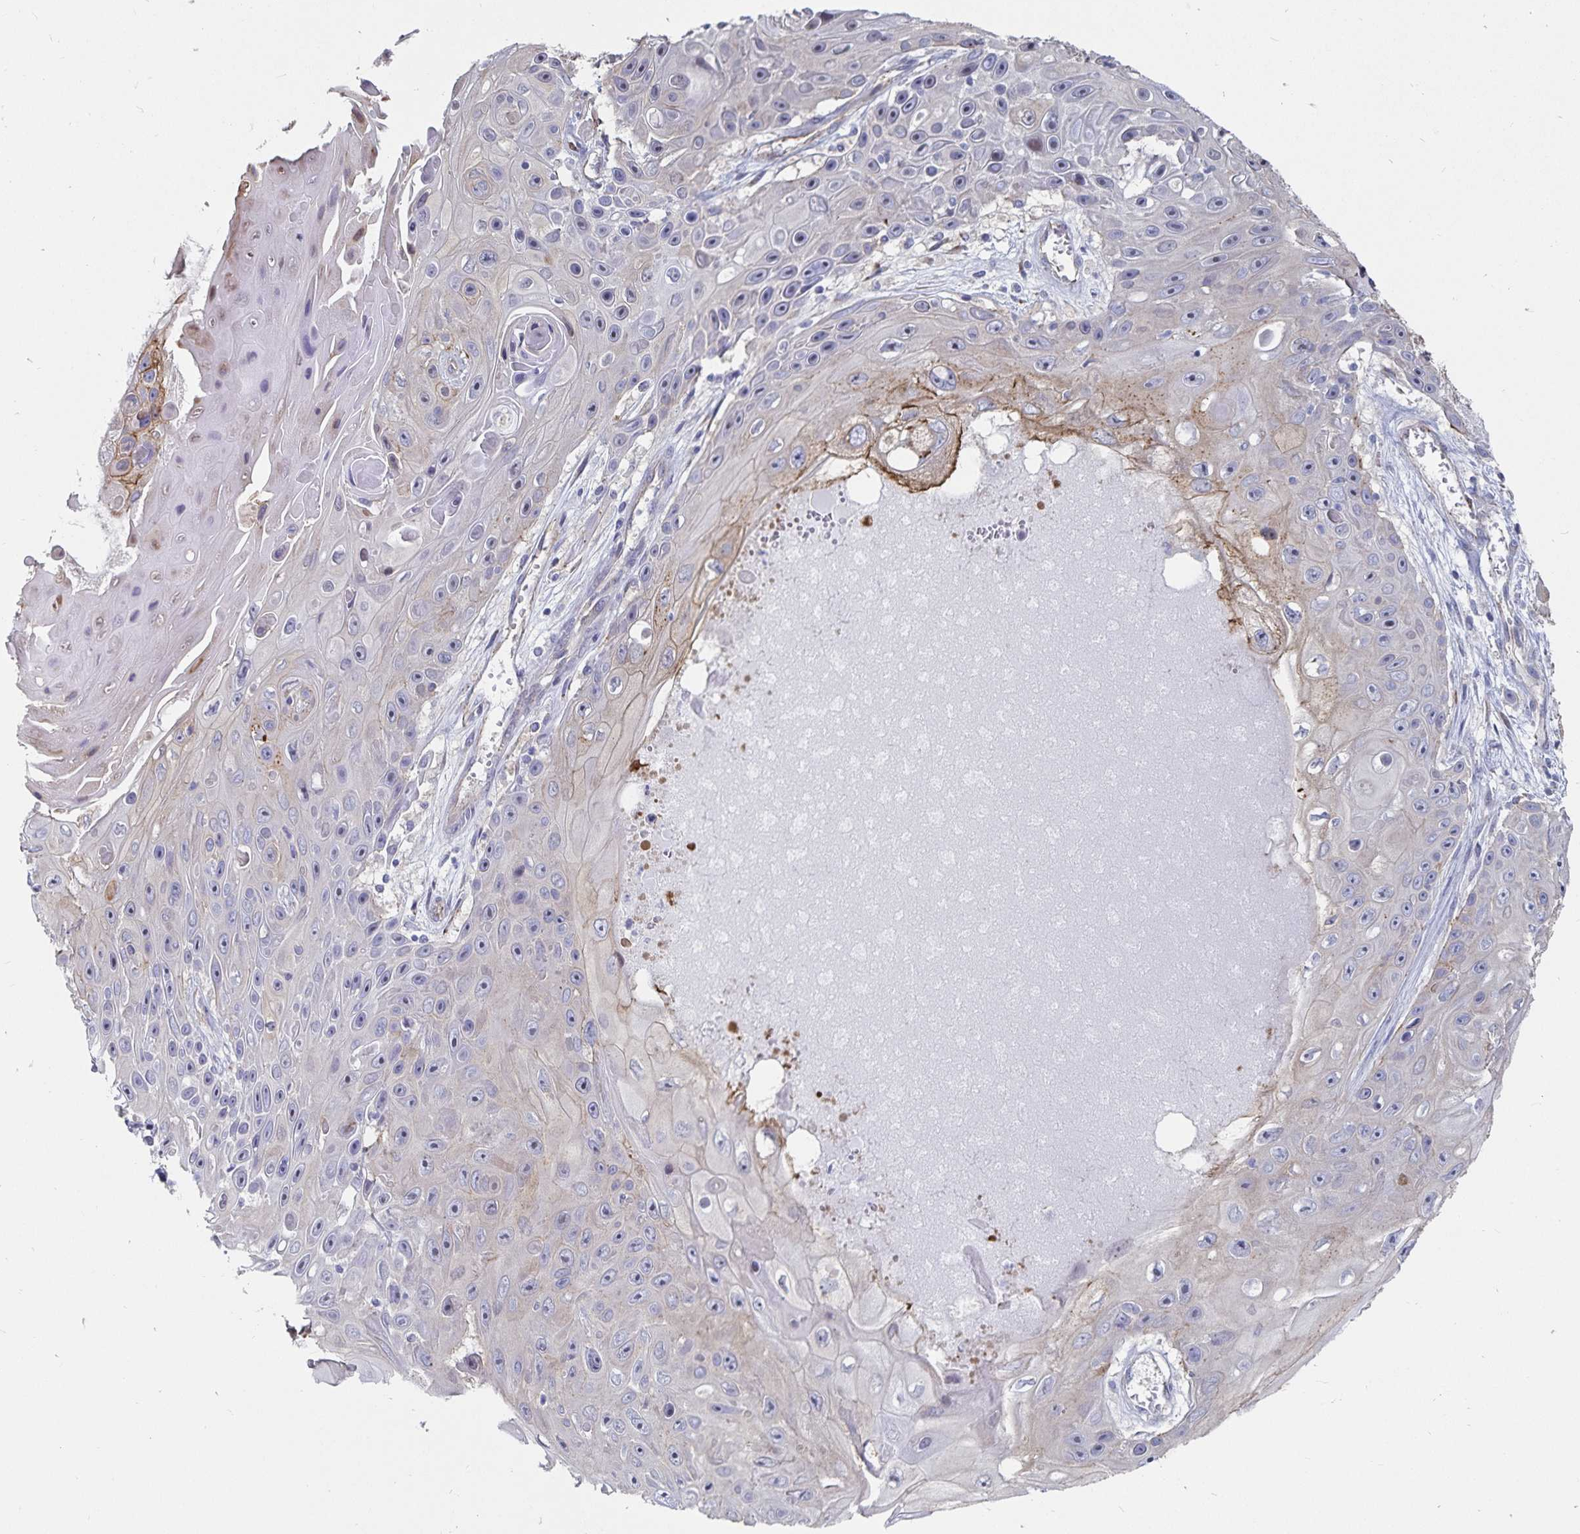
{"staining": {"intensity": "negative", "quantity": "none", "location": "none"}, "tissue": "skin cancer", "cell_type": "Tumor cells", "image_type": "cancer", "snomed": [{"axis": "morphology", "description": "Squamous cell carcinoma, NOS"}, {"axis": "topography", "description": "Skin"}], "caption": "A high-resolution photomicrograph shows immunohistochemistry staining of skin squamous cell carcinoma, which shows no significant positivity in tumor cells.", "gene": "SSTR1", "patient": {"sex": "male", "age": 82}}